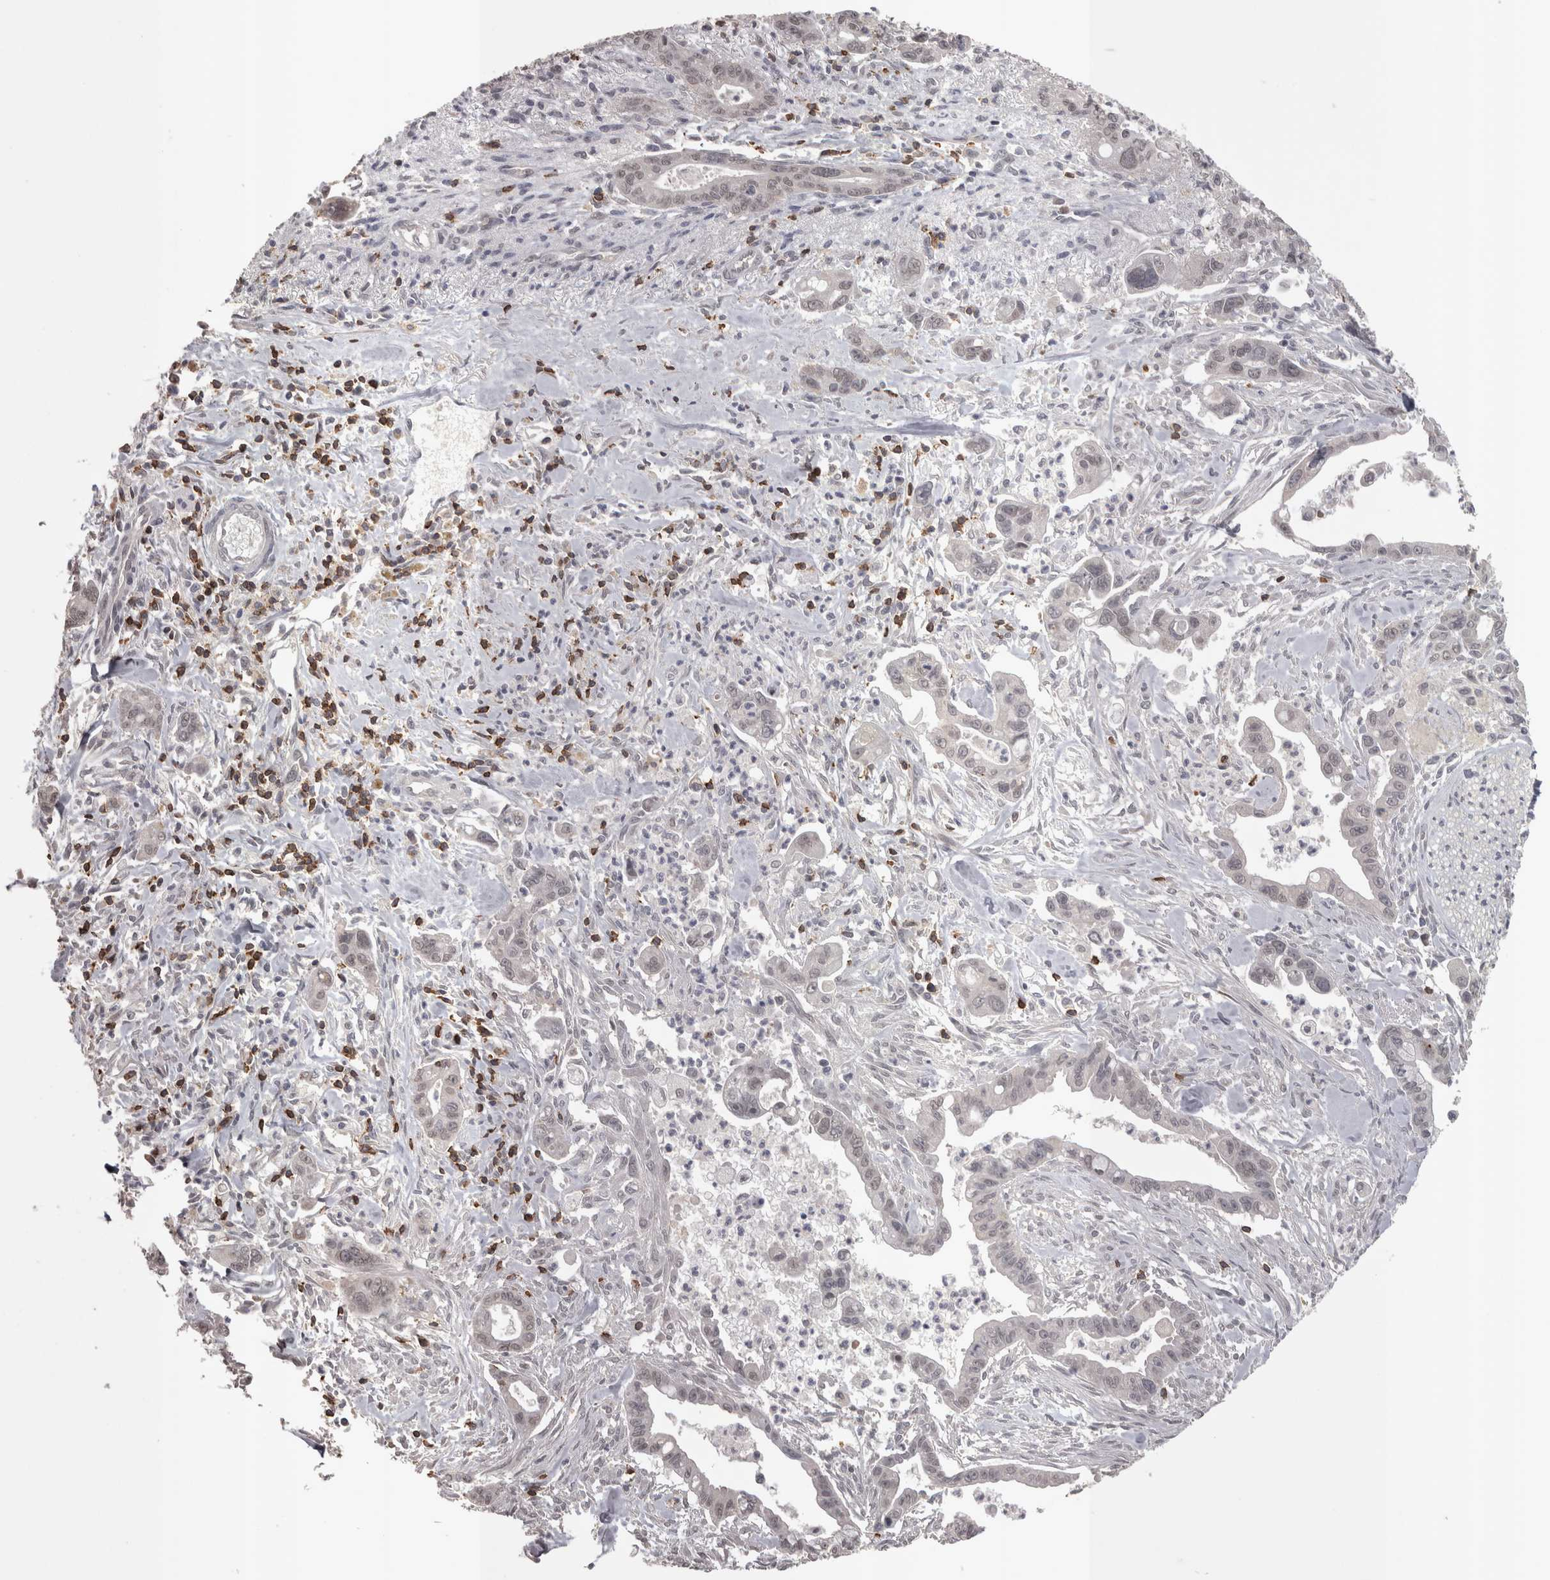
{"staining": {"intensity": "weak", "quantity": ">75%", "location": "nuclear"}, "tissue": "pancreatic cancer", "cell_type": "Tumor cells", "image_type": "cancer", "snomed": [{"axis": "morphology", "description": "Adenocarcinoma, NOS"}, {"axis": "topography", "description": "Pancreas"}], "caption": "Weak nuclear expression is identified in about >75% of tumor cells in pancreatic adenocarcinoma.", "gene": "SKAP1", "patient": {"sex": "male", "age": 70}}